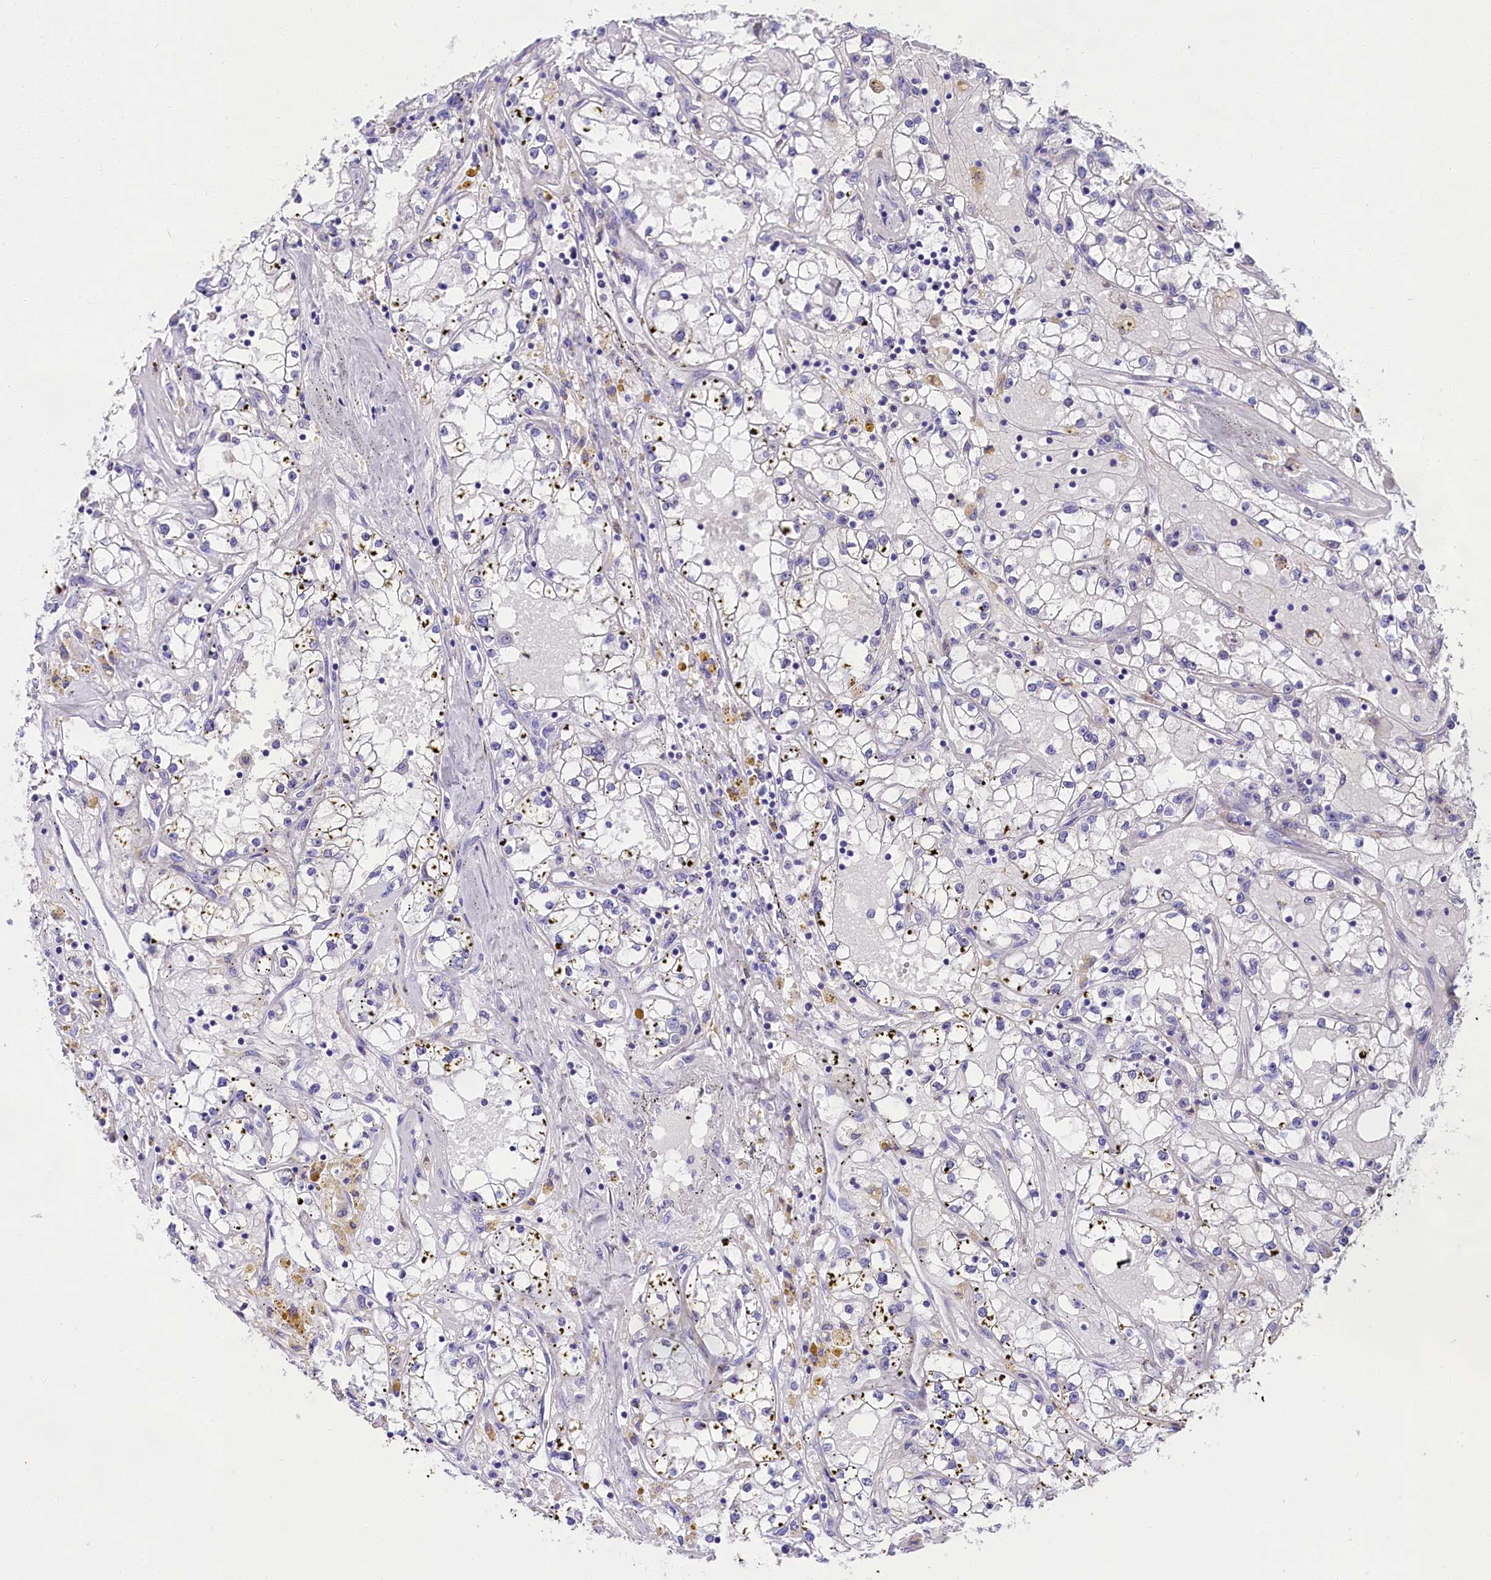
{"staining": {"intensity": "negative", "quantity": "none", "location": "none"}, "tissue": "renal cancer", "cell_type": "Tumor cells", "image_type": "cancer", "snomed": [{"axis": "morphology", "description": "Adenocarcinoma, NOS"}, {"axis": "topography", "description": "Kidney"}], "caption": "Immunohistochemical staining of human renal cancer exhibits no significant positivity in tumor cells. The staining was performed using DAB to visualize the protein expression in brown, while the nuclei were stained in blue with hematoxylin (Magnification: 20x).", "gene": "SULT2A1", "patient": {"sex": "male", "age": 56}}